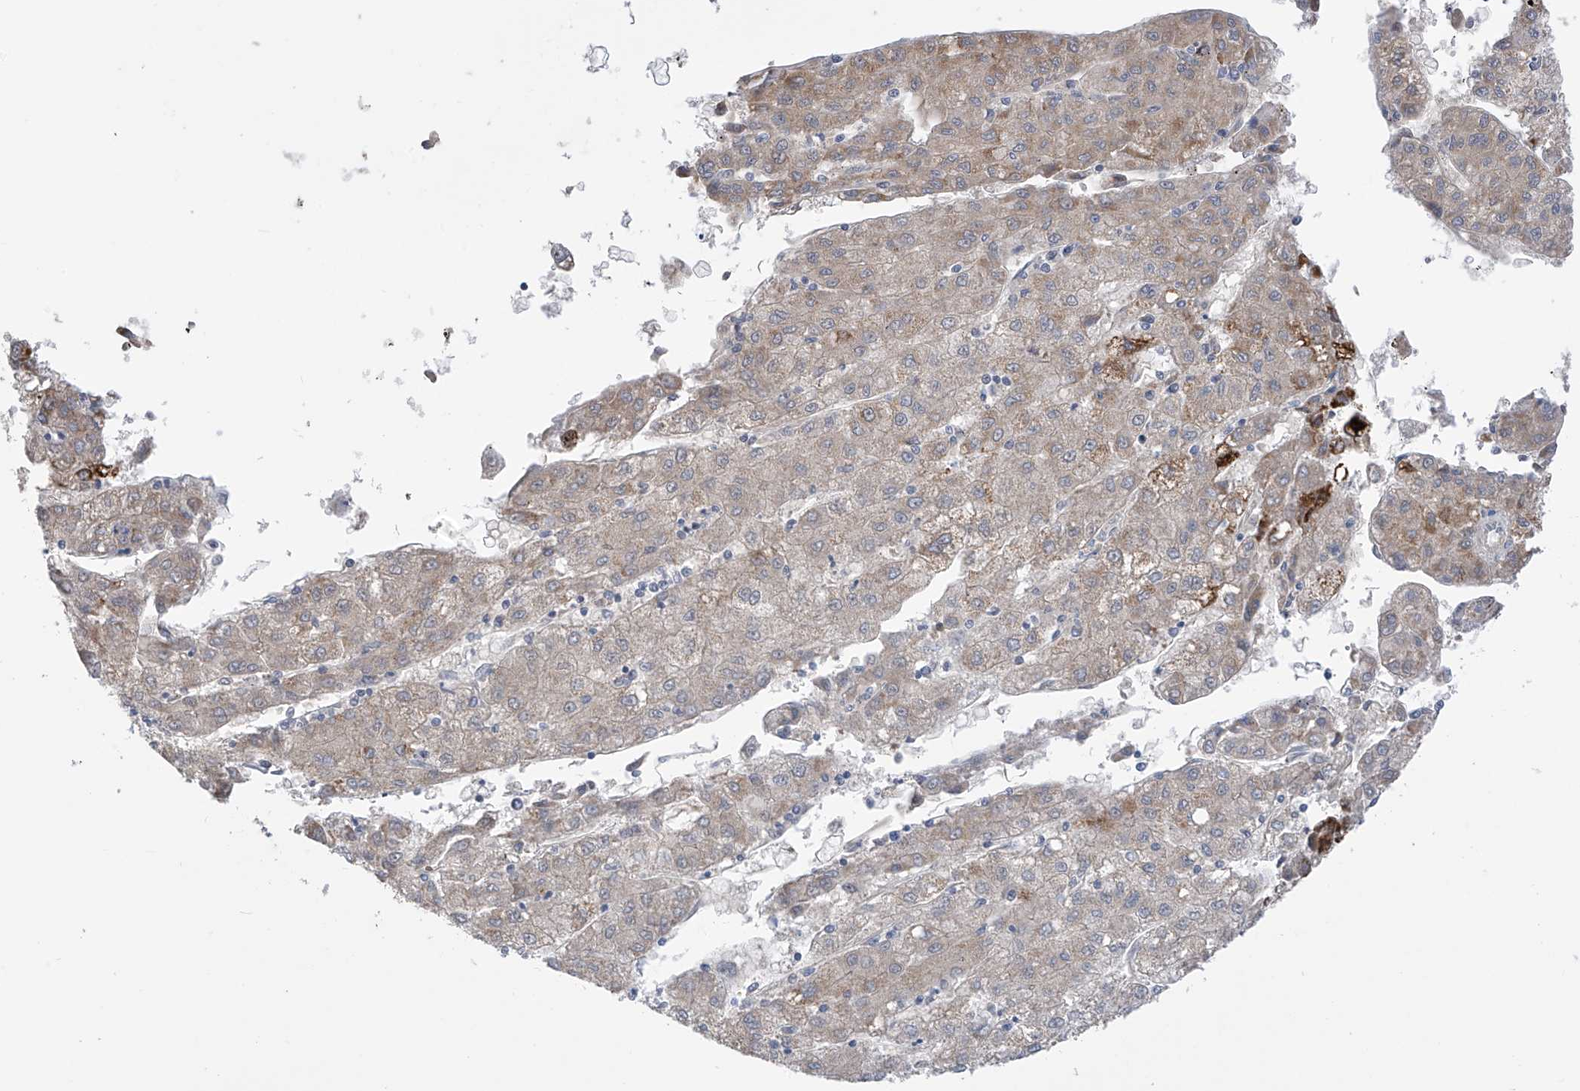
{"staining": {"intensity": "weak", "quantity": "<25%", "location": "cytoplasmic/membranous"}, "tissue": "liver cancer", "cell_type": "Tumor cells", "image_type": "cancer", "snomed": [{"axis": "morphology", "description": "Carcinoma, Hepatocellular, NOS"}, {"axis": "topography", "description": "Liver"}], "caption": "DAB immunohistochemical staining of human liver cancer displays no significant positivity in tumor cells.", "gene": "EIF5B", "patient": {"sex": "male", "age": 72}}